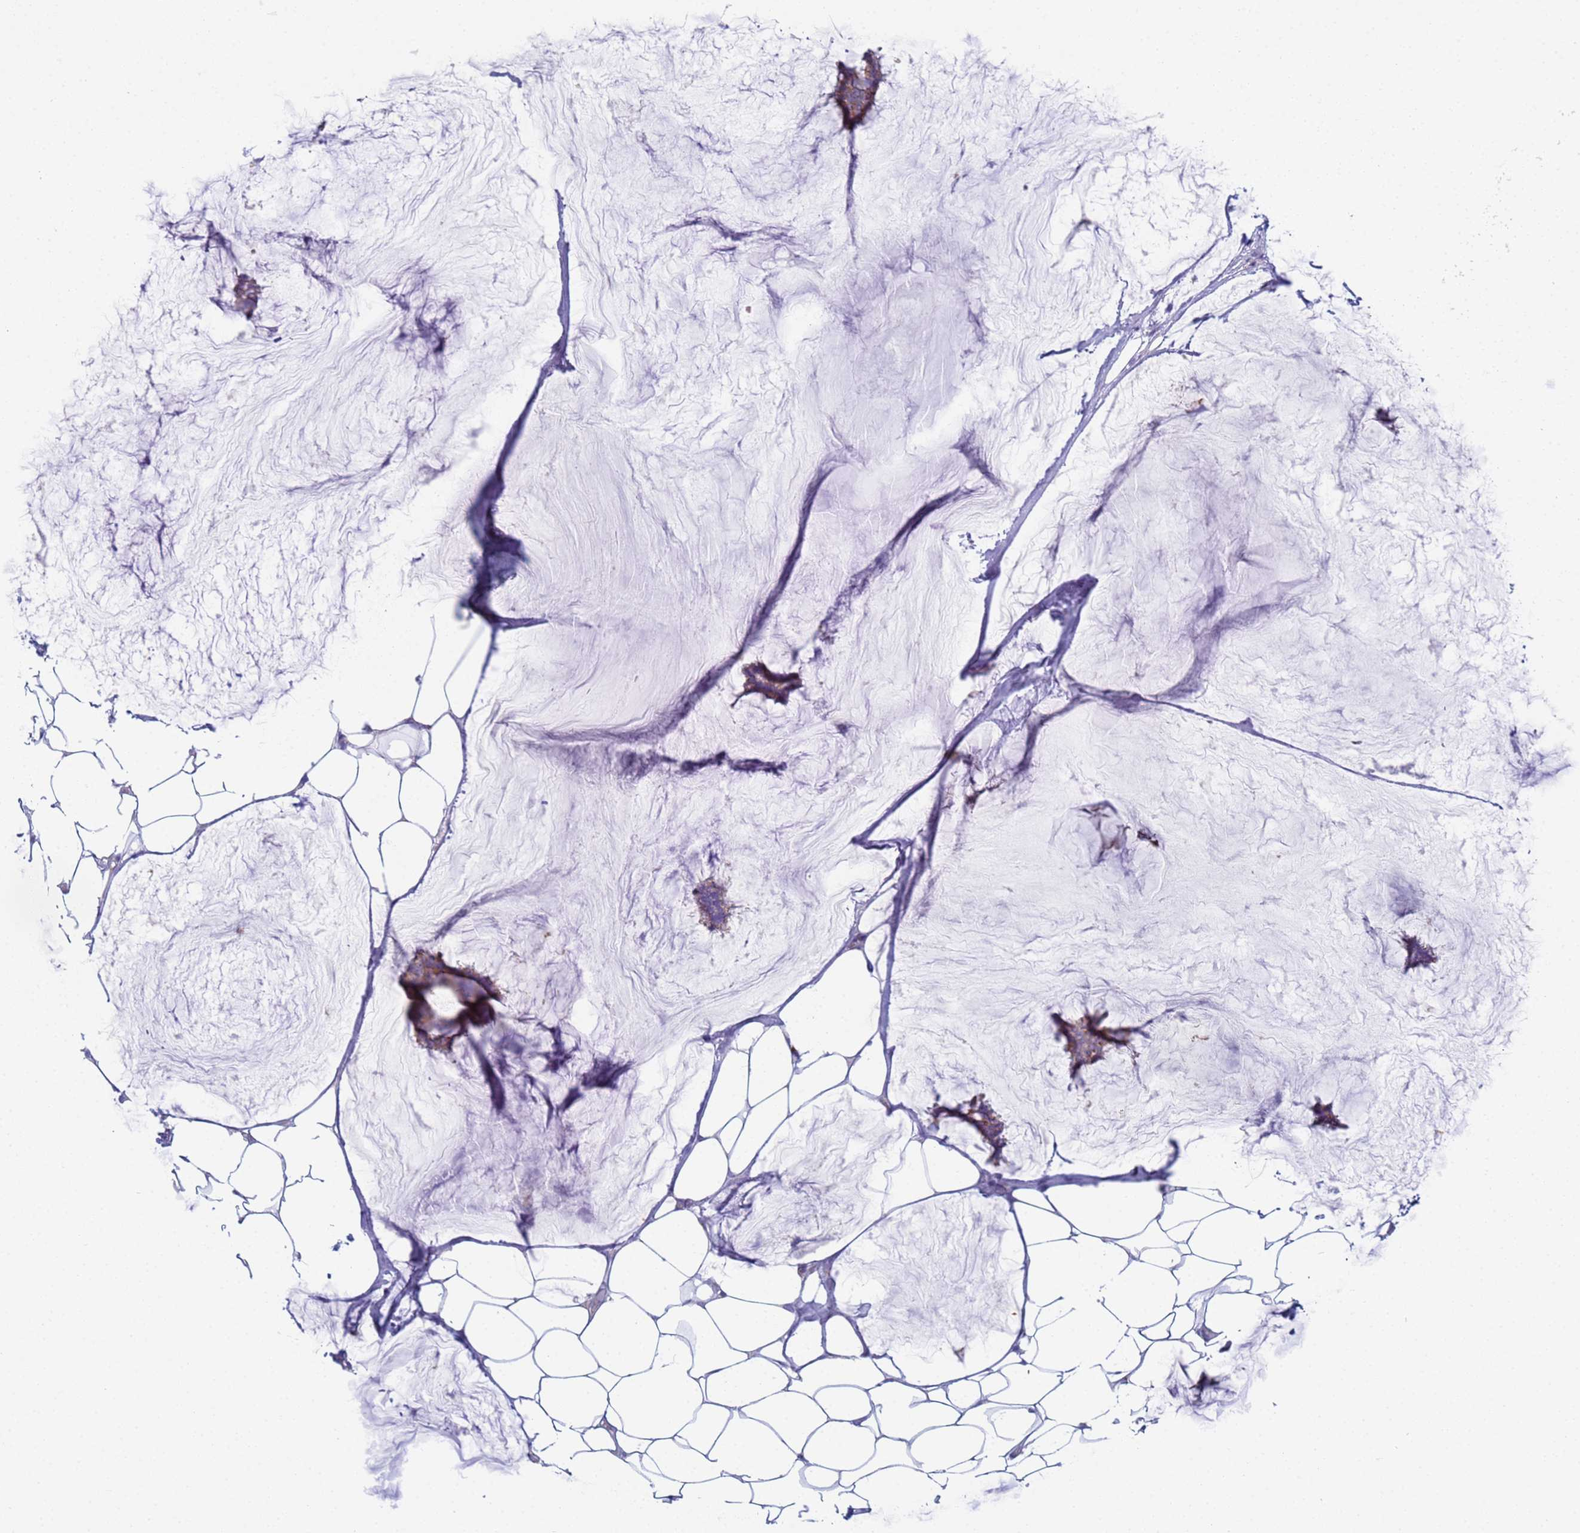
{"staining": {"intensity": "moderate", "quantity": "25%-75%", "location": "cytoplasmic/membranous"}, "tissue": "breast cancer", "cell_type": "Tumor cells", "image_type": "cancer", "snomed": [{"axis": "morphology", "description": "Duct carcinoma"}, {"axis": "topography", "description": "Breast"}], "caption": "There is medium levels of moderate cytoplasmic/membranous positivity in tumor cells of intraductal carcinoma (breast), as demonstrated by immunohistochemical staining (brown color).", "gene": "CR1", "patient": {"sex": "female", "age": 93}}